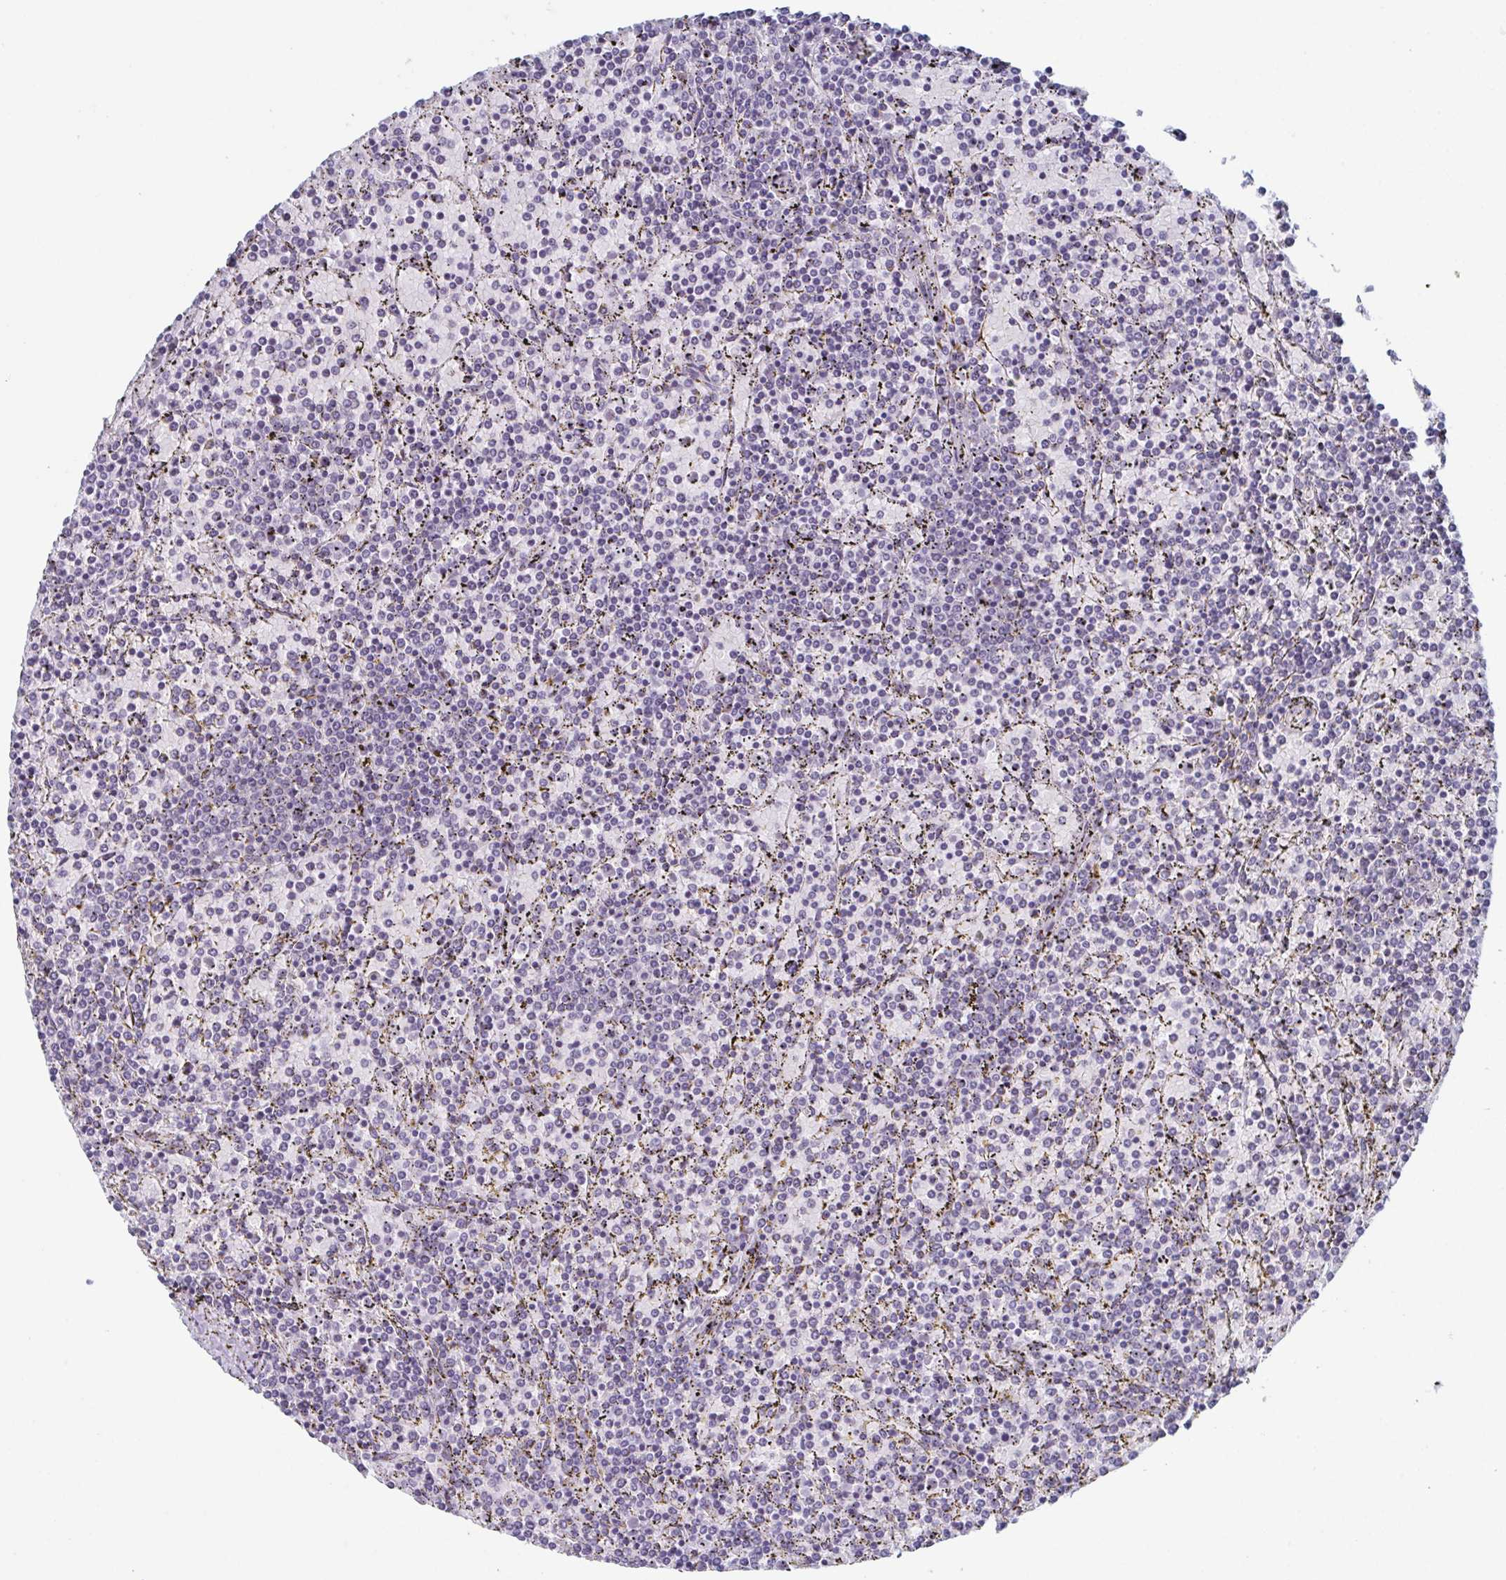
{"staining": {"intensity": "negative", "quantity": "none", "location": "none"}, "tissue": "lymphoma", "cell_type": "Tumor cells", "image_type": "cancer", "snomed": [{"axis": "morphology", "description": "Malignant lymphoma, non-Hodgkin's type, Low grade"}, {"axis": "topography", "description": "Spleen"}], "caption": "The photomicrograph displays no staining of tumor cells in malignant lymphoma, non-Hodgkin's type (low-grade). The staining is performed using DAB brown chromogen with nuclei counter-stained in using hematoxylin.", "gene": "ZFP64", "patient": {"sex": "female", "age": 77}}